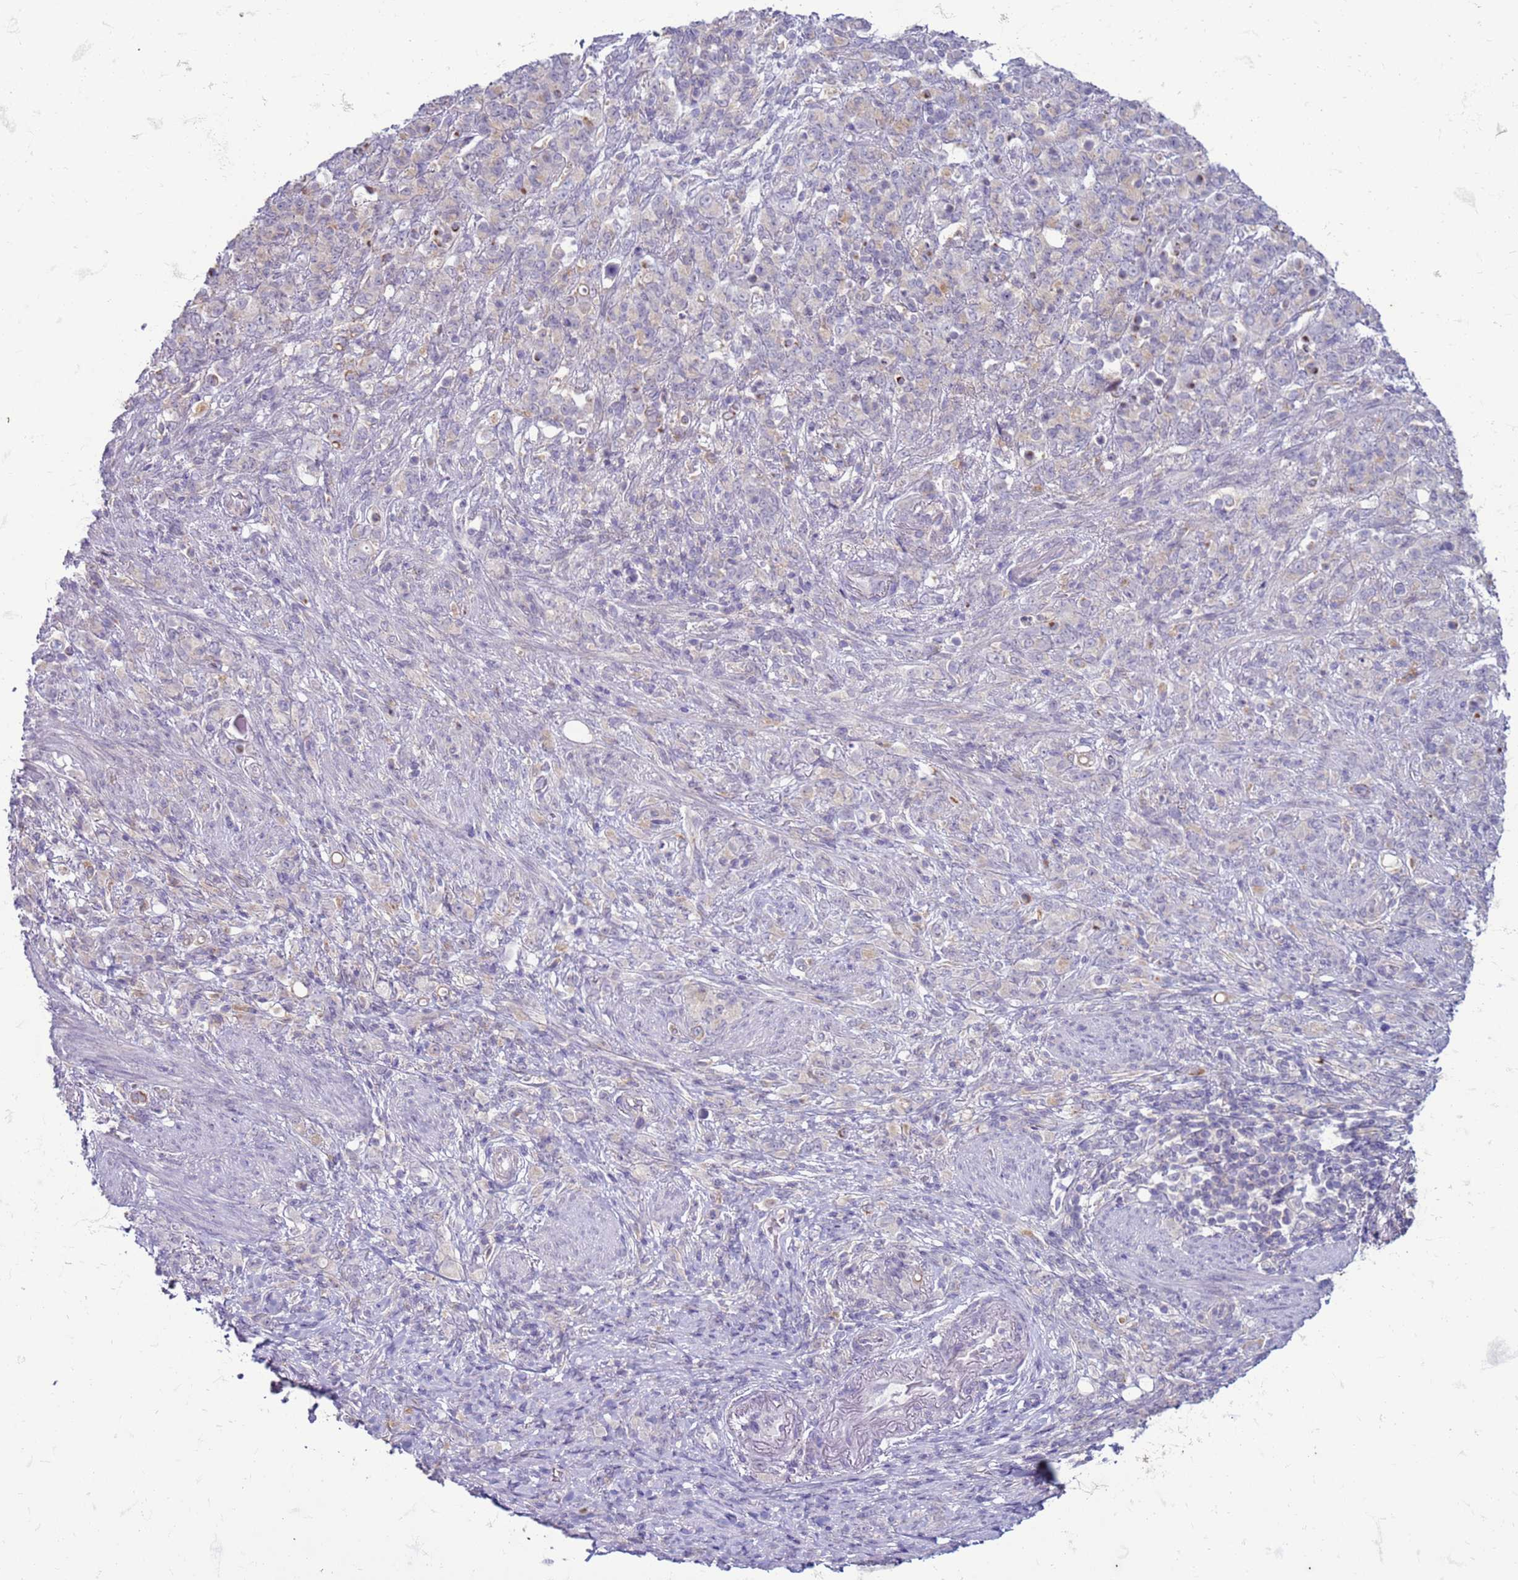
{"staining": {"intensity": "negative", "quantity": "none", "location": "none"}, "tissue": "stomach cancer", "cell_type": "Tumor cells", "image_type": "cancer", "snomed": [{"axis": "morphology", "description": "Adenocarcinoma, NOS"}, {"axis": "topography", "description": "Stomach"}], "caption": "Tumor cells are negative for protein expression in human stomach adenocarcinoma.", "gene": "SLC15A3", "patient": {"sex": "female", "age": 79}}